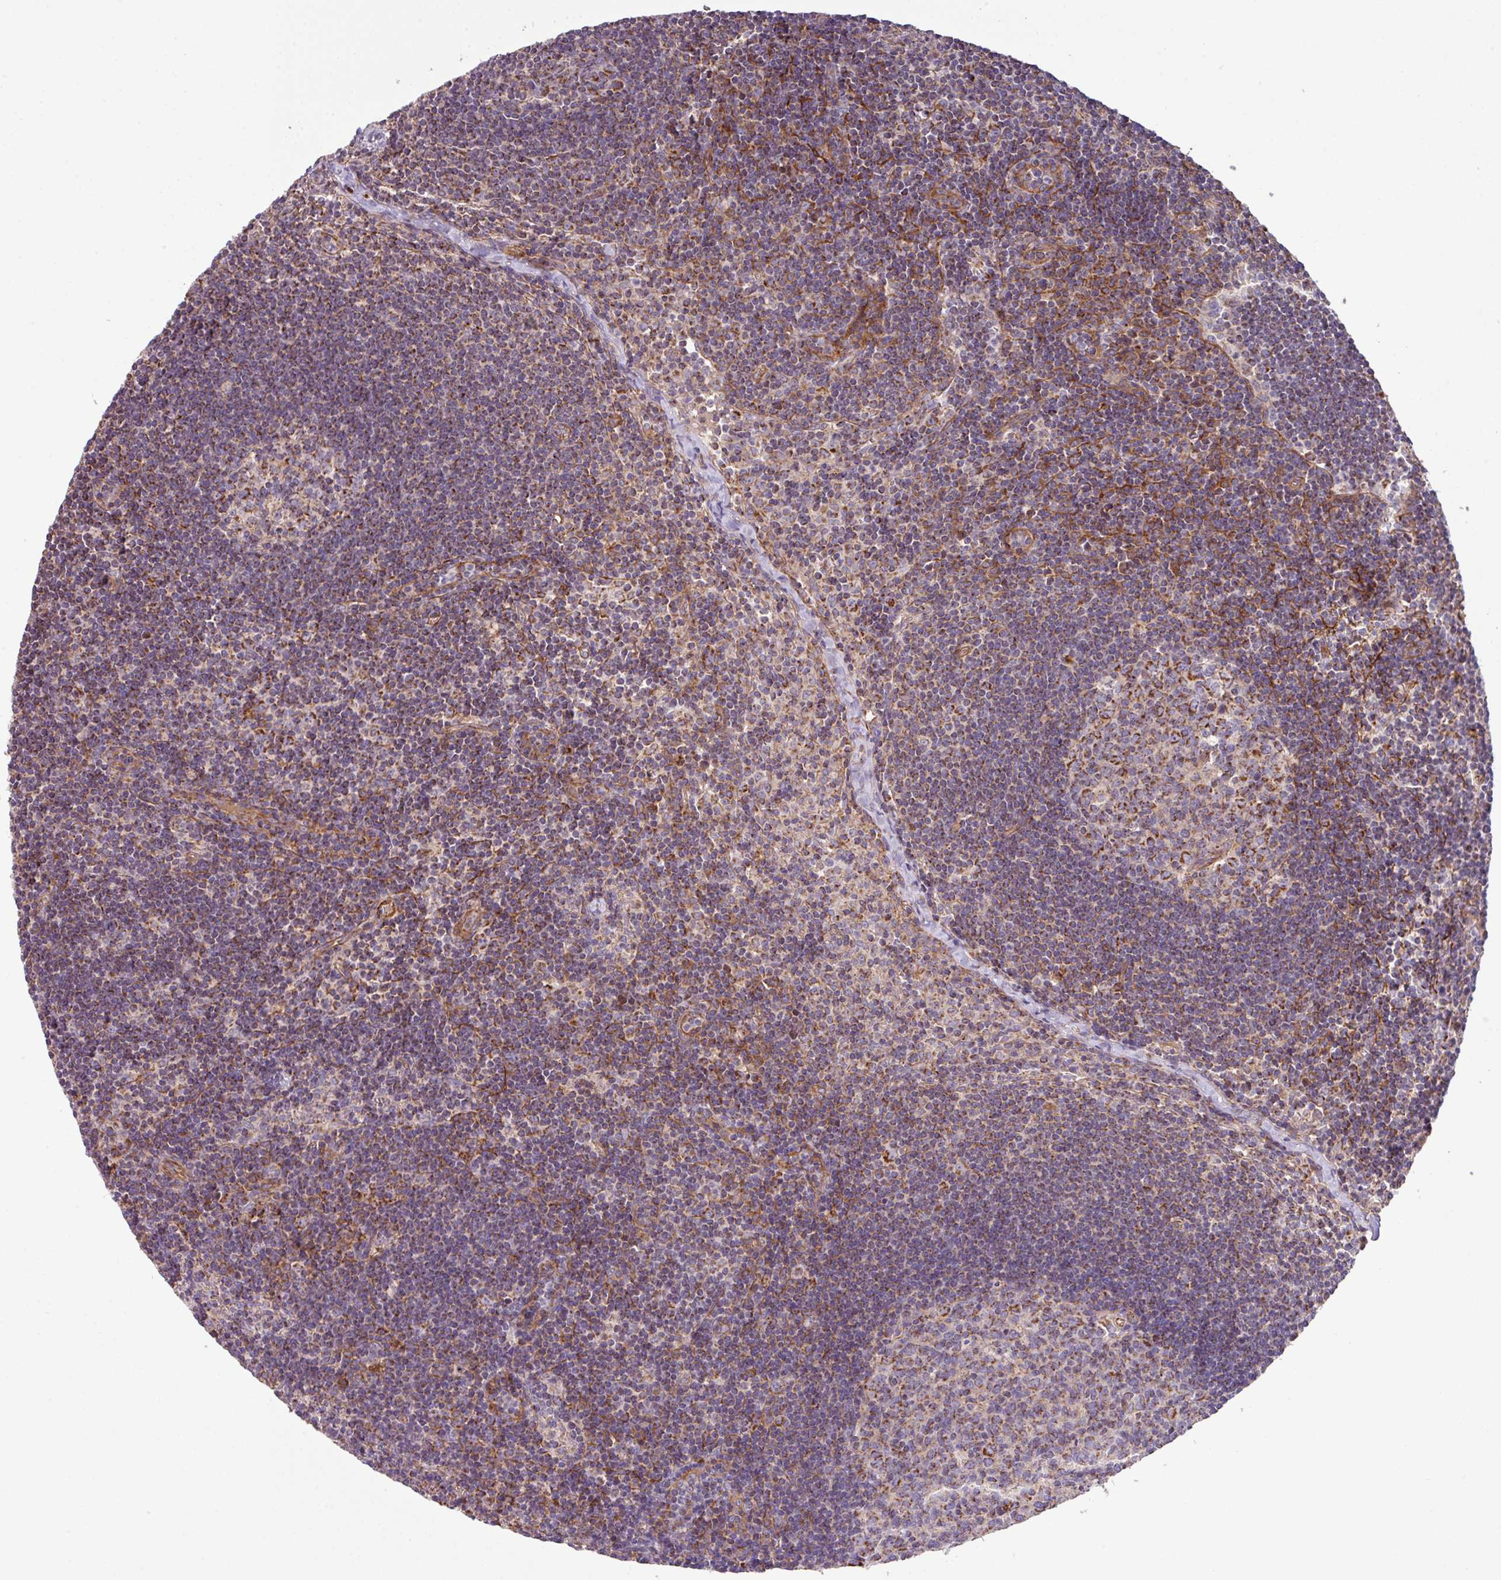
{"staining": {"intensity": "moderate", "quantity": "25%-75%", "location": "cytoplasmic/membranous"}, "tissue": "lymph node", "cell_type": "Germinal center cells", "image_type": "normal", "snomed": [{"axis": "morphology", "description": "Normal tissue, NOS"}, {"axis": "topography", "description": "Lymph node"}], "caption": "IHC image of unremarkable human lymph node stained for a protein (brown), which displays medium levels of moderate cytoplasmic/membranous staining in about 25%-75% of germinal center cells.", "gene": "LRRC53", "patient": {"sex": "female", "age": 29}}